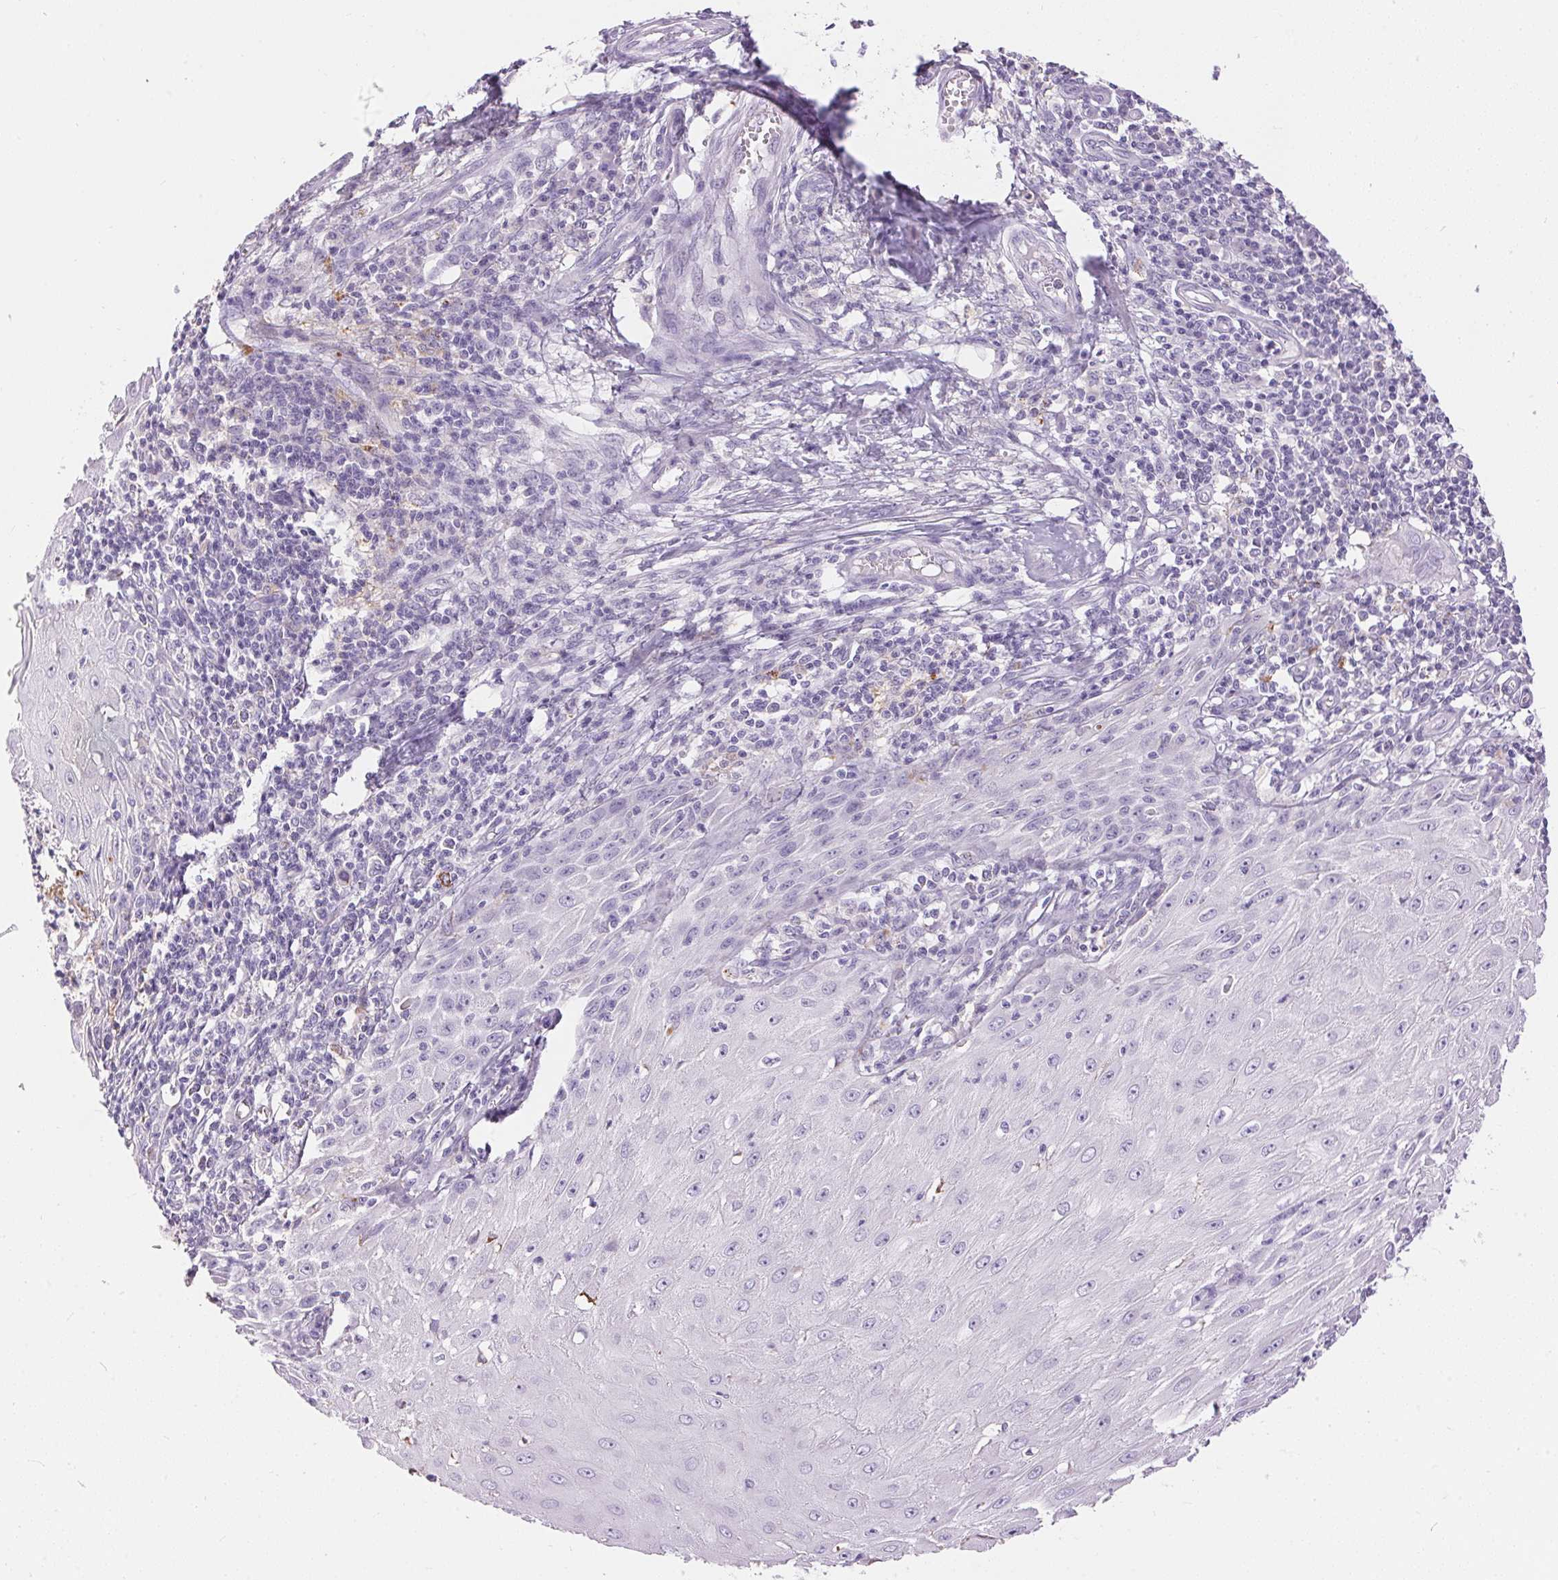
{"staining": {"intensity": "negative", "quantity": "none", "location": "none"}, "tissue": "skin cancer", "cell_type": "Tumor cells", "image_type": "cancer", "snomed": [{"axis": "morphology", "description": "Squamous cell carcinoma, NOS"}, {"axis": "topography", "description": "Skin"}], "caption": "Tumor cells show no significant staining in skin squamous cell carcinoma.", "gene": "PNLIPRP3", "patient": {"sex": "female", "age": 73}}